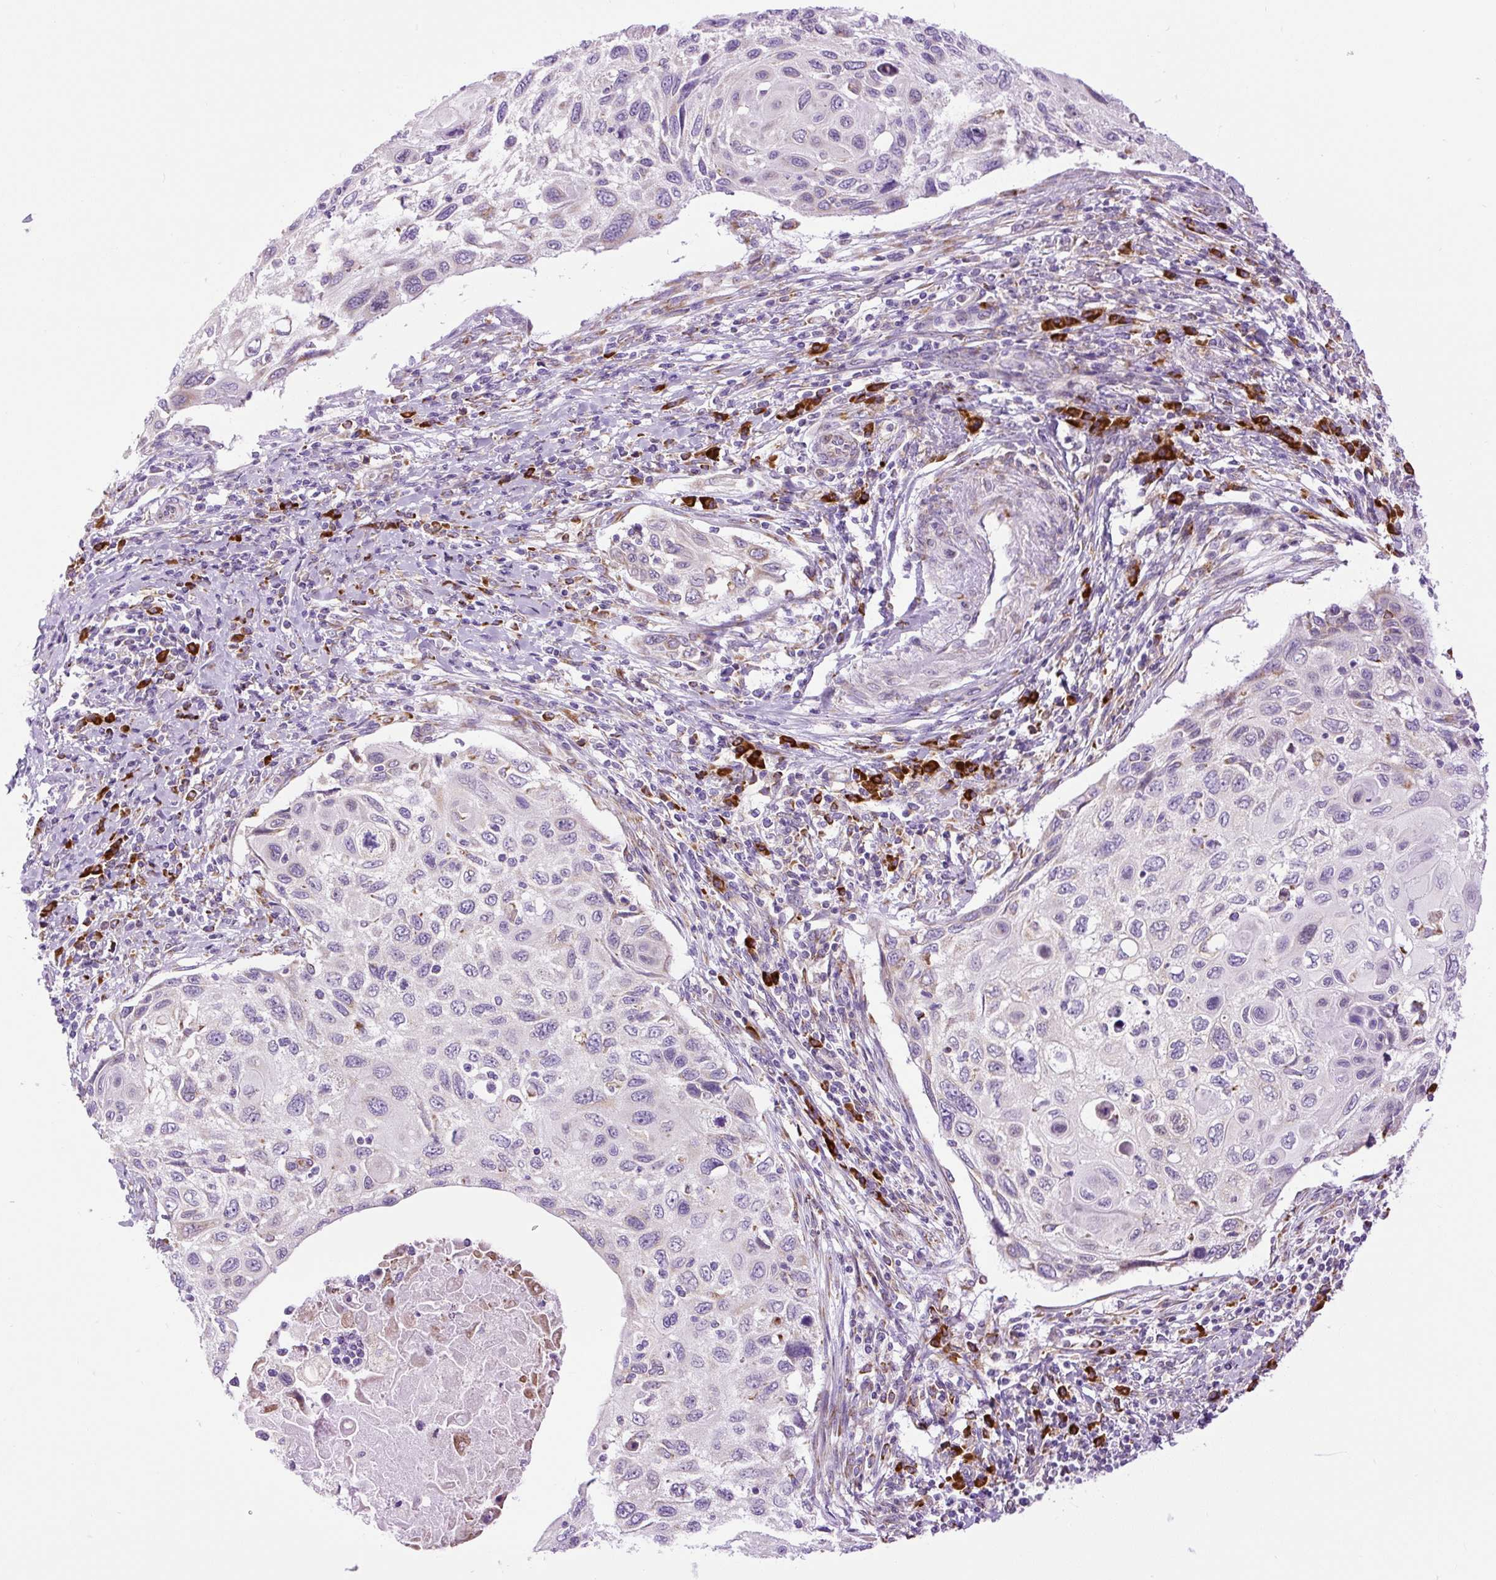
{"staining": {"intensity": "negative", "quantity": "none", "location": "none"}, "tissue": "cervical cancer", "cell_type": "Tumor cells", "image_type": "cancer", "snomed": [{"axis": "morphology", "description": "Squamous cell carcinoma, NOS"}, {"axis": "topography", "description": "Cervix"}], "caption": "The immunohistochemistry photomicrograph has no significant staining in tumor cells of cervical cancer tissue.", "gene": "DDOST", "patient": {"sex": "female", "age": 70}}